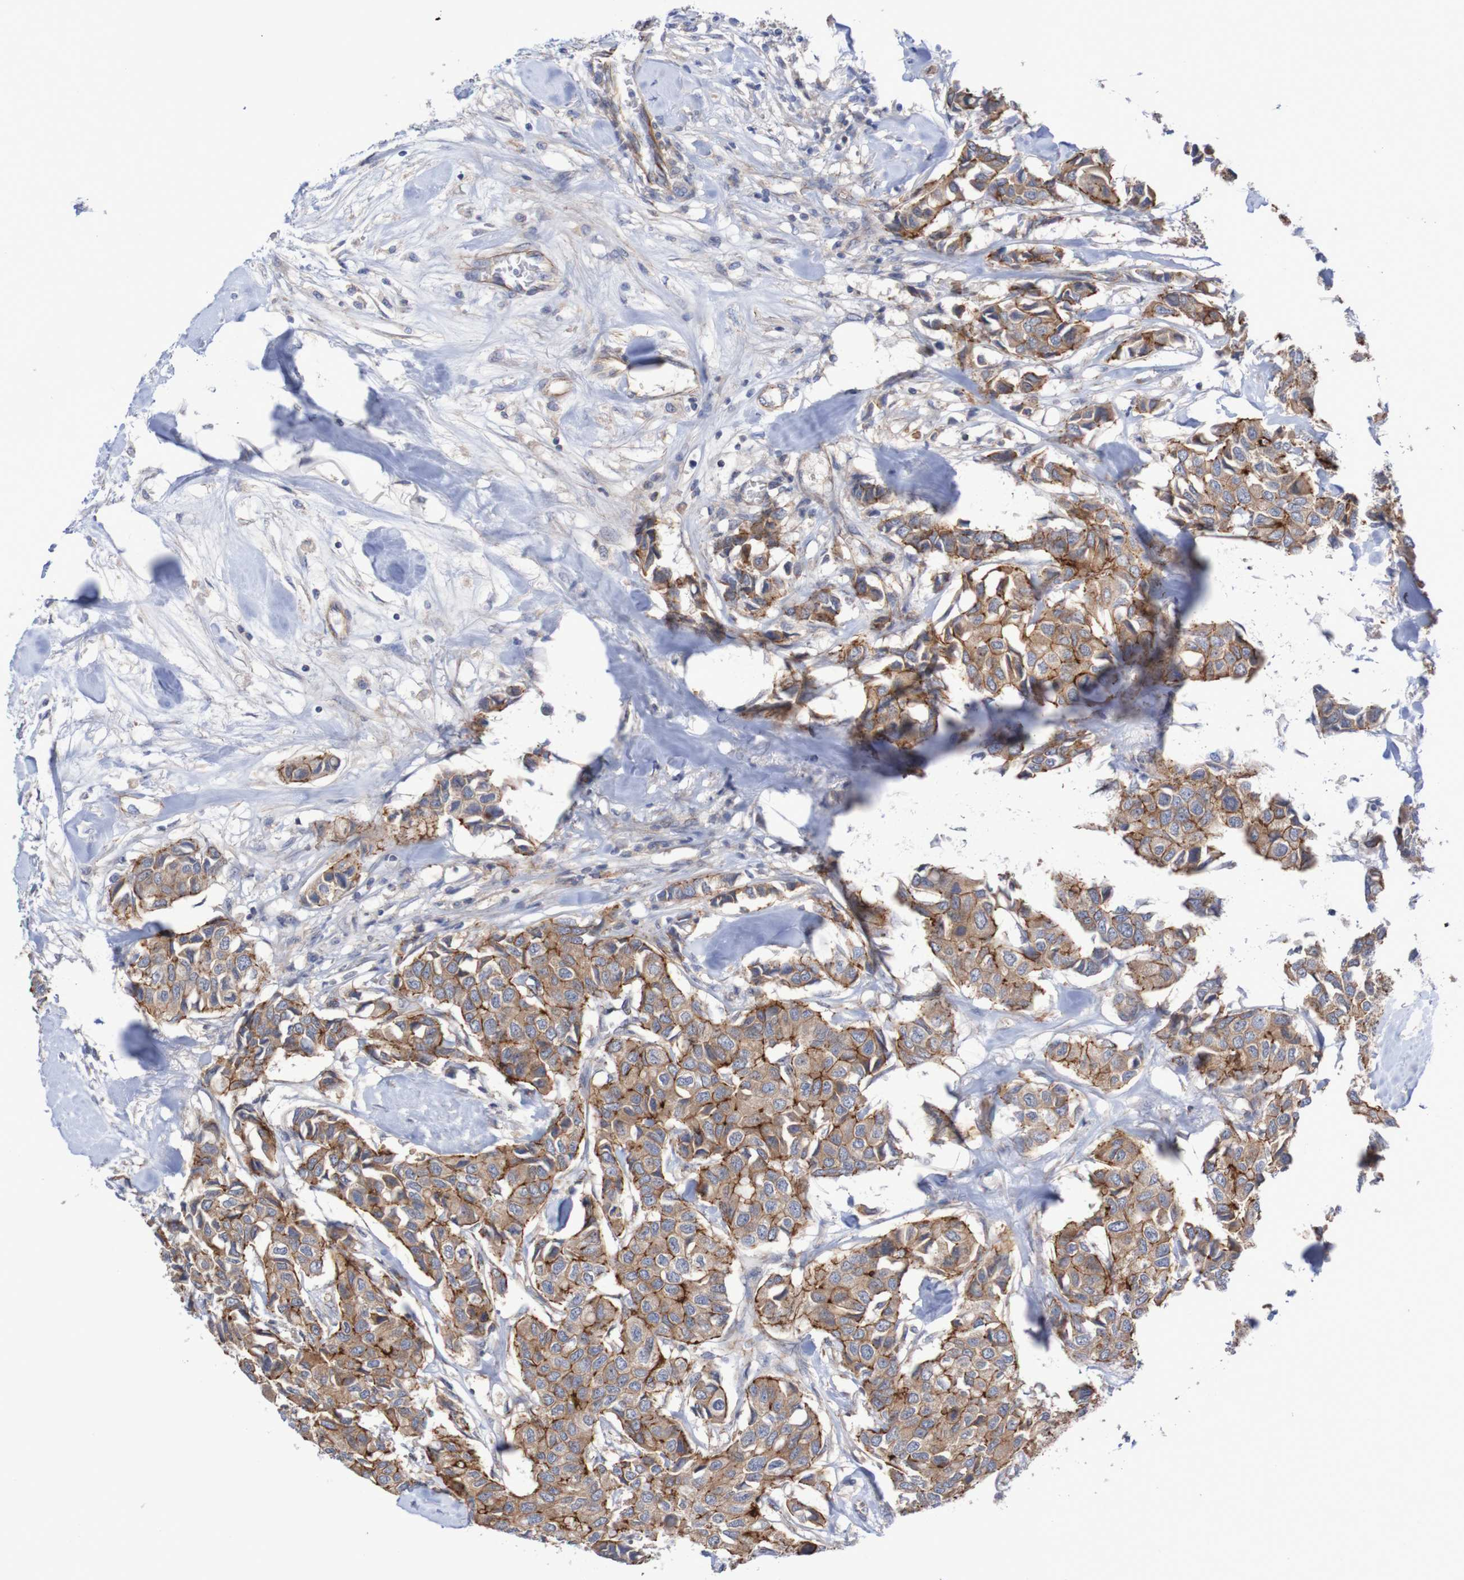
{"staining": {"intensity": "moderate", "quantity": ">75%", "location": "cytoplasmic/membranous"}, "tissue": "breast cancer", "cell_type": "Tumor cells", "image_type": "cancer", "snomed": [{"axis": "morphology", "description": "Duct carcinoma"}, {"axis": "topography", "description": "Breast"}], "caption": "A photomicrograph of breast cancer stained for a protein displays moderate cytoplasmic/membranous brown staining in tumor cells.", "gene": "NECTIN2", "patient": {"sex": "female", "age": 80}}